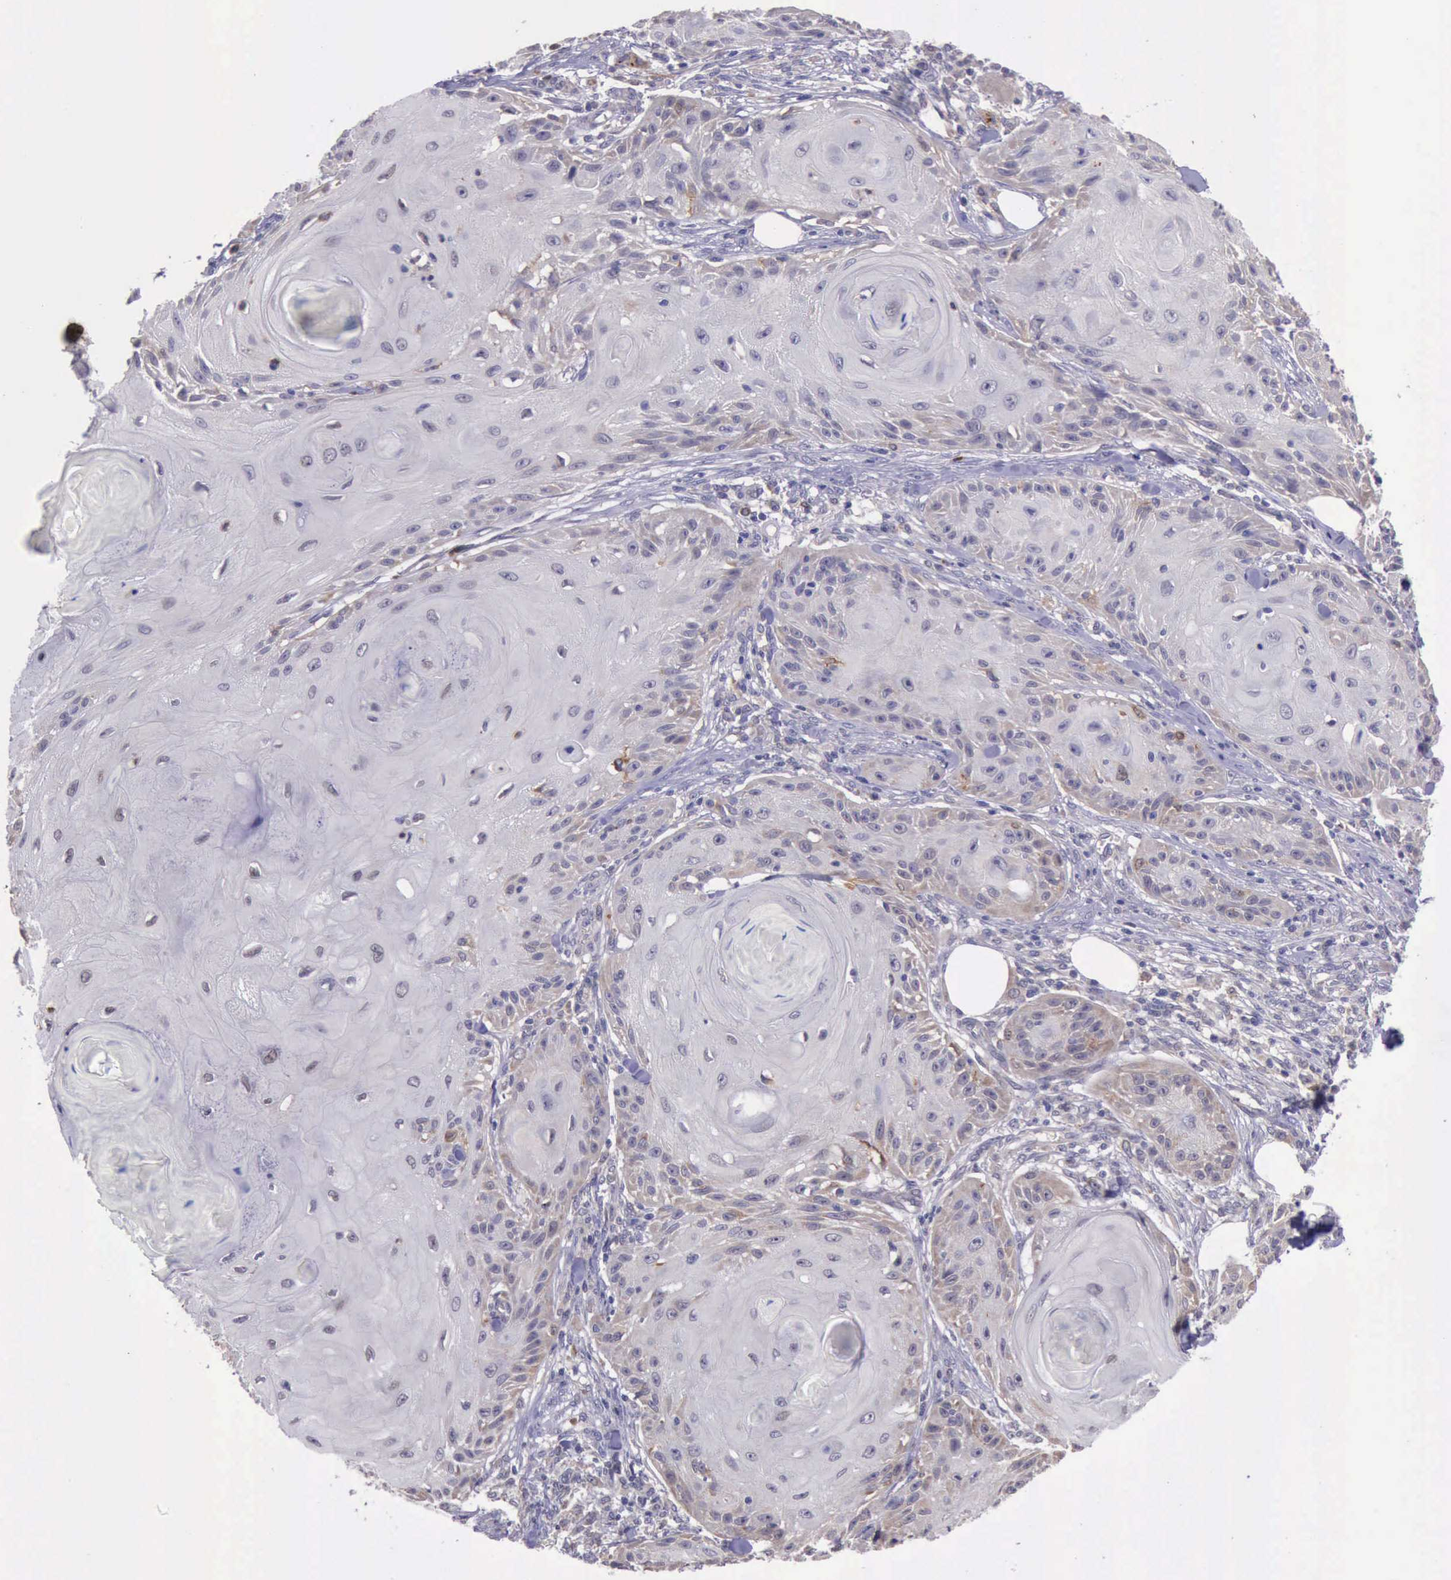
{"staining": {"intensity": "weak", "quantity": "25%-75%", "location": "cytoplasmic/membranous"}, "tissue": "skin cancer", "cell_type": "Tumor cells", "image_type": "cancer", "snomed": [{"axis": "morphology", "description": "Squamous cell carcinoma, NOS"}, {"axis": "topography", "description": "Skin"}], "caption": "Tumor cells display low levels of weak cytoplasmic/membranous staining in approximately 25%-75% of cells in skin cancer (squamous cell carcinoma).", "gene": "PLEK2", "patient": {"sex": "female", "age": 88}}